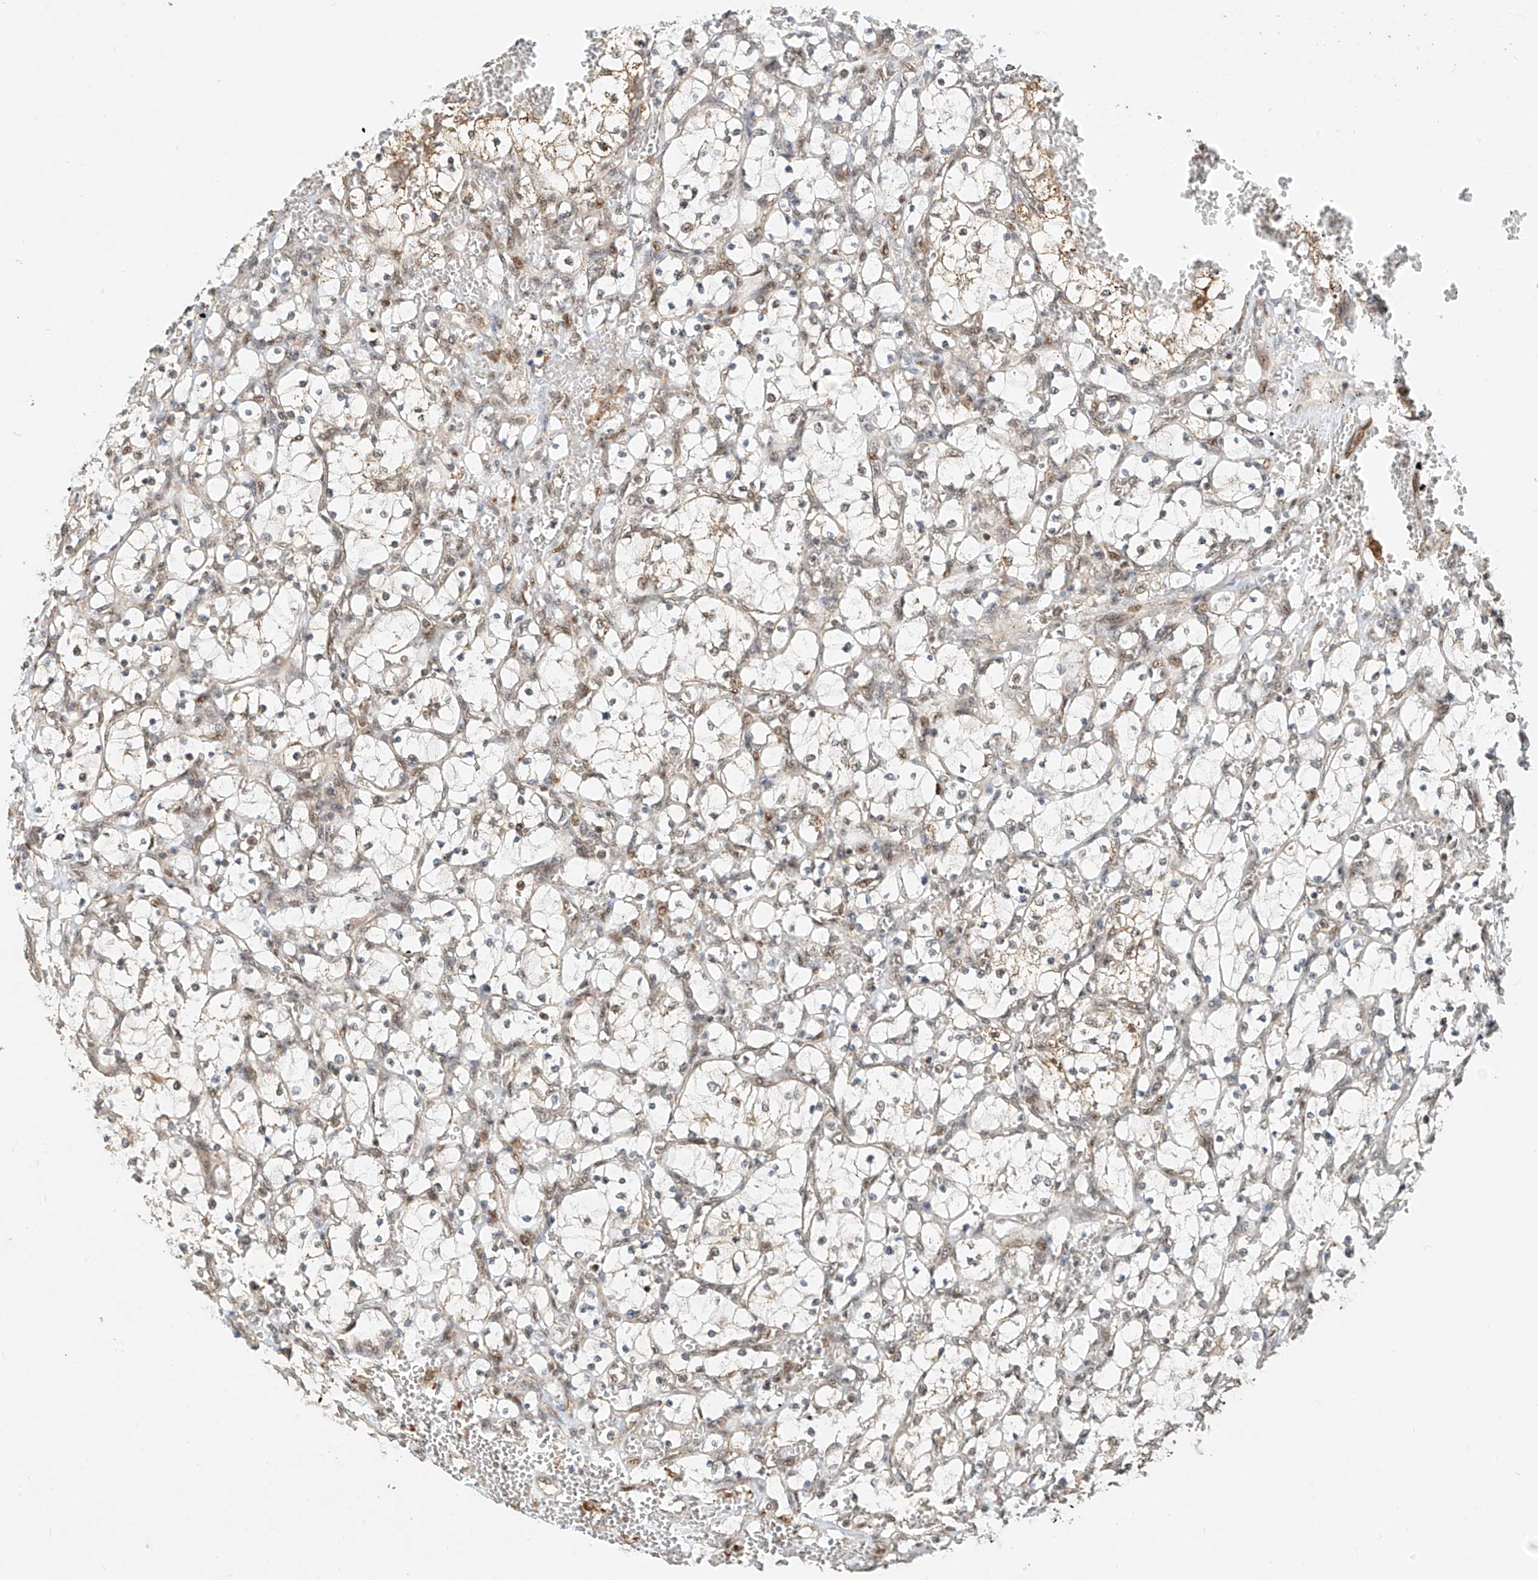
{"staining": {"intensity": "weak", "quantity": "<25%", "location": "nuclear"}, "tissue": "renal cancer", "cell_type": "Tumor cells", "image_type": "cancer", "snomed": [{"axis": "morphology", "description": "Adenocarcinoma, NOS"}, {"axis": "topography", "description": "Kidney"}], "caption": "Micrograph shows no significant protein expression in tumor cells of renal cancer. (DAB IHC, high magnification).", "gene": "SYTL3", "patient": {"sex": "female", "age": 69}}